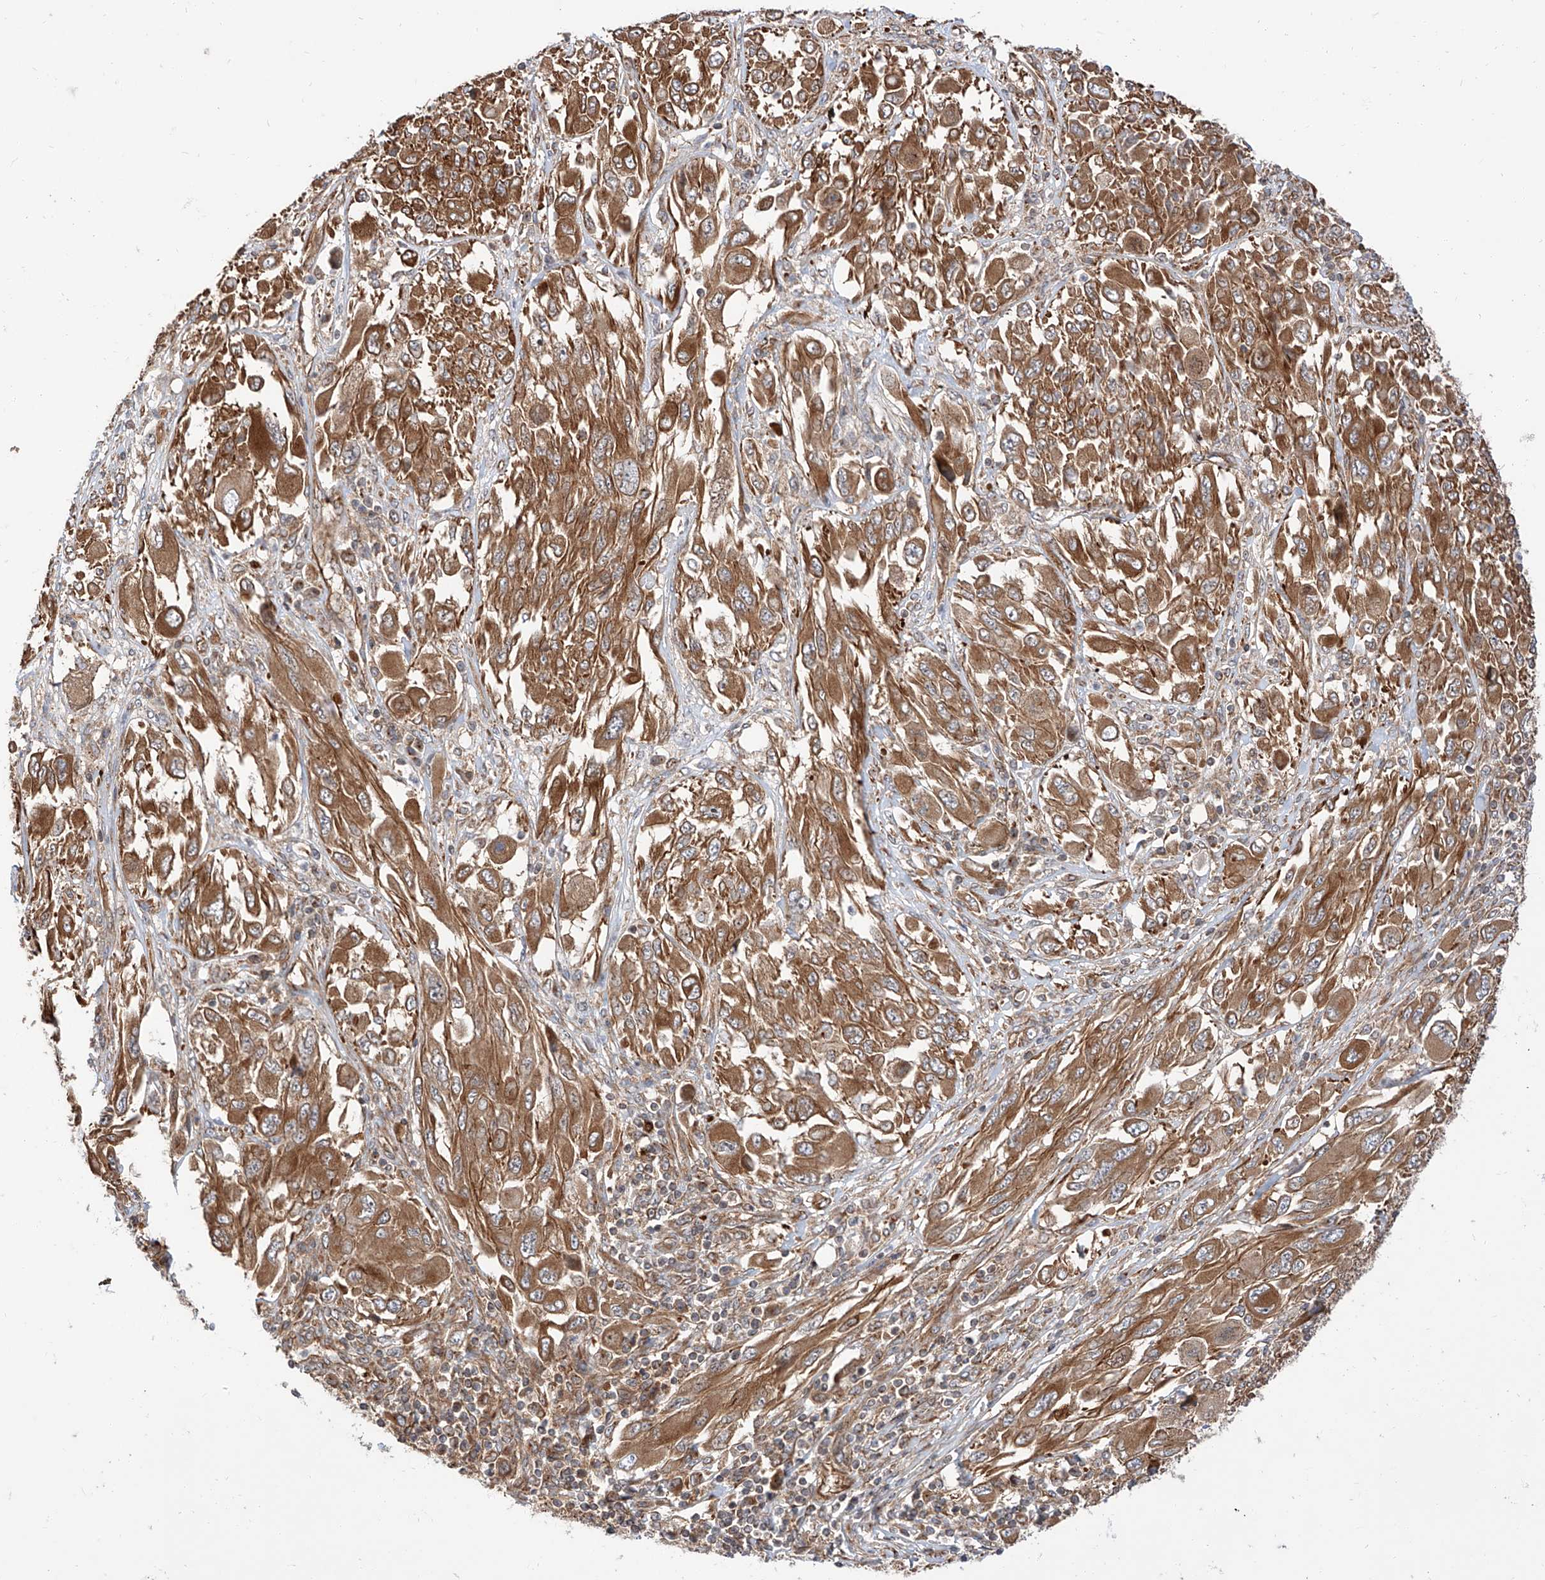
{"staining": {"intensity": "moderate", "quantity": ">75%", "location": "cytoplasmic/membranous"}, "tissue": "melanoma", "cell_type": "Tumor cells", "image_type": "cancer", "snomed": [{"axis": "morphology", "description": "Malignant melanoma, NOS"}, {"axis": "topography", "description": "Skin"}], "caption": "Tumor cells show moderate cytoplasmic/membranous expression in approximately >75% of cells in melanoma. Nuclei are stained in blue.", "gene": "ISCA2", "patient": {"sex": "female", "age": 91}}